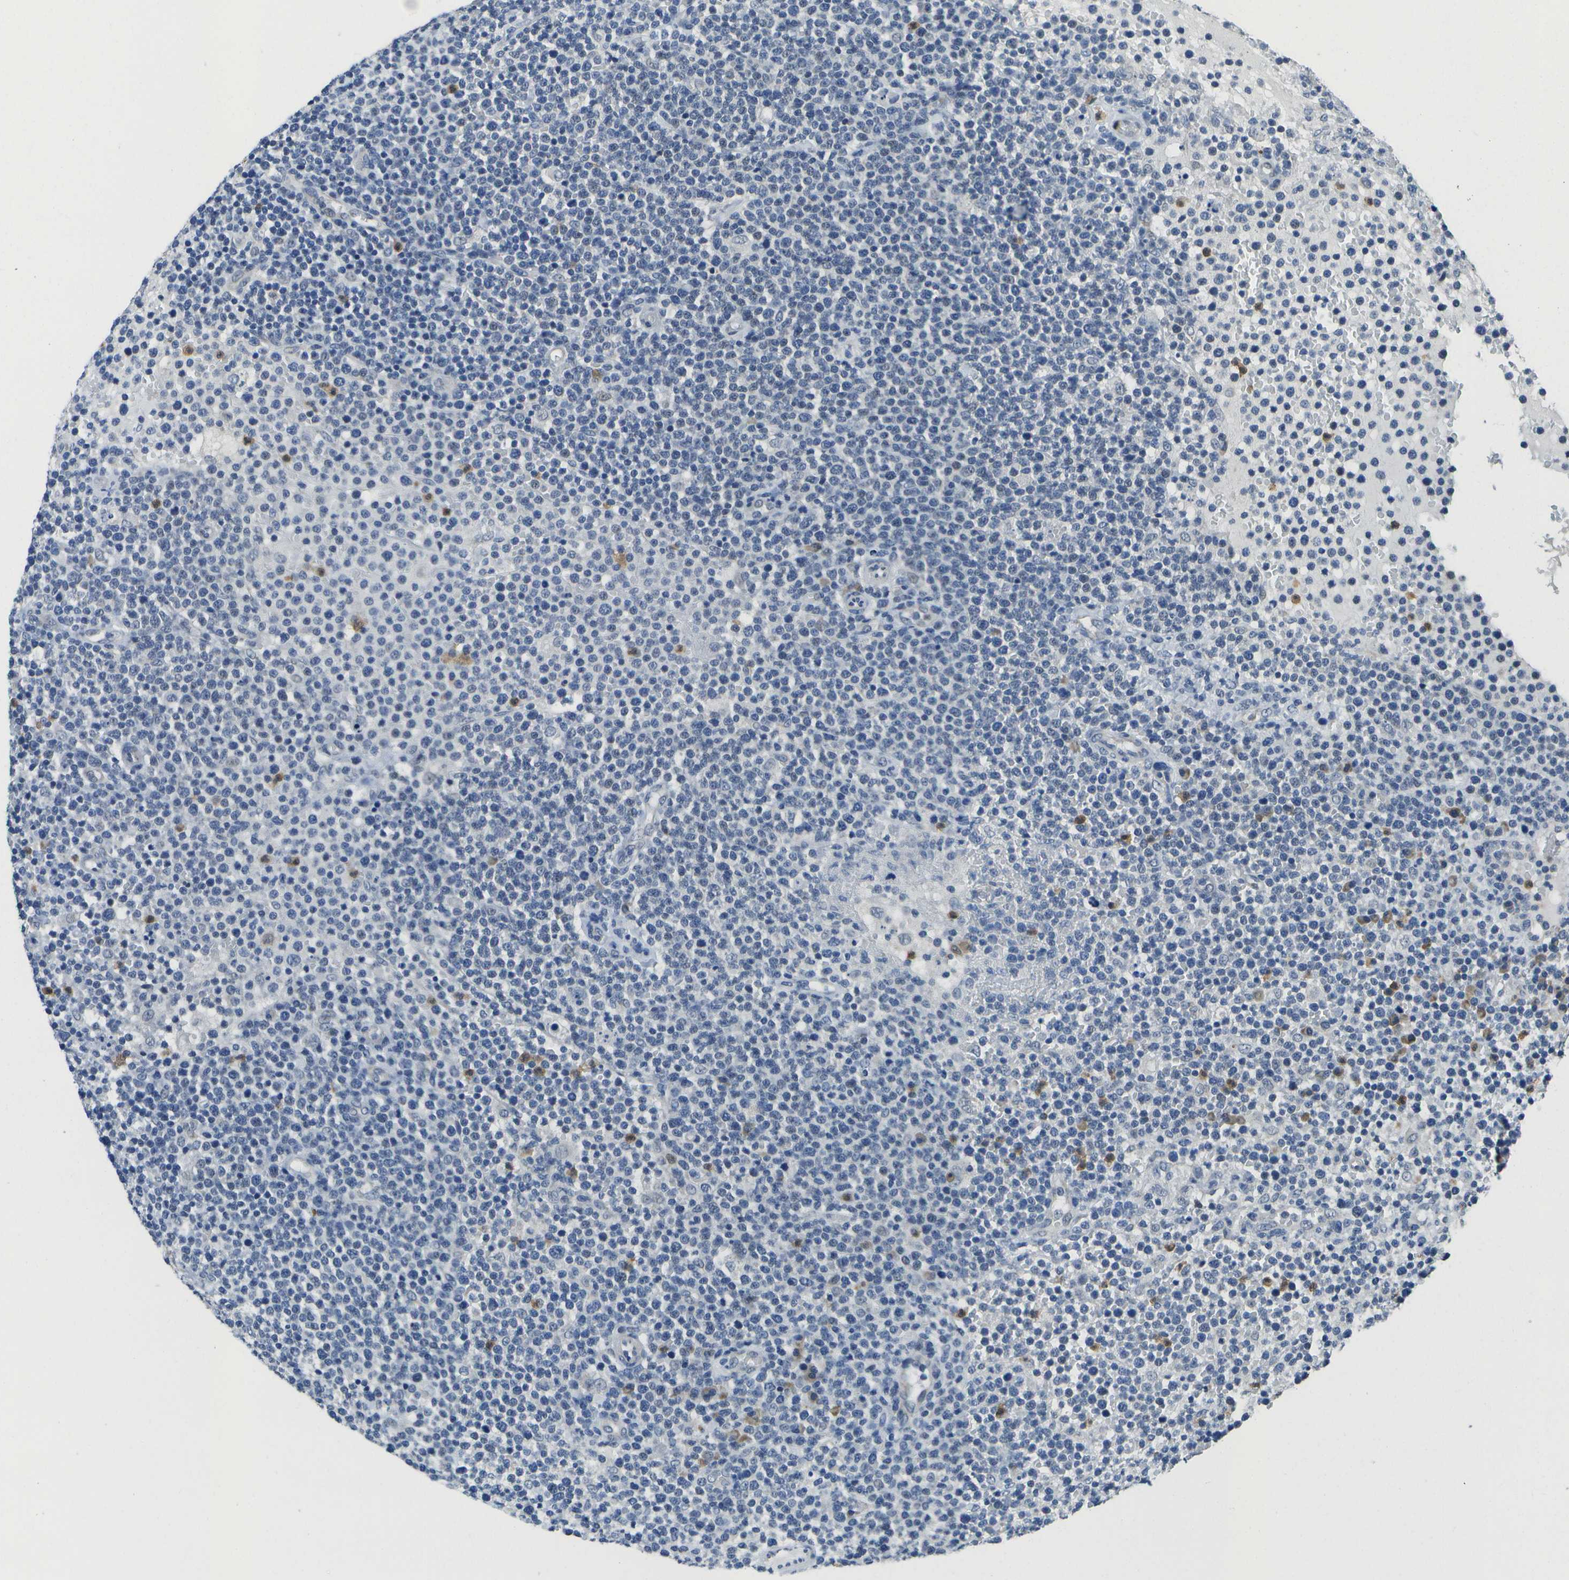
{"staining": {"intensity": "negative", "quantity": "none", "location": "none"}, "tissue": "lymphoma", "cell_type": "Tumor cells", "image_type": "cancer", "snomed": [{"axis": "morphology", "description": "Malignant lymphoma, non-Hodgkin's type, High grade"}, {"axis": "topography", "description": "Lymph node"}], "caption": "The histopathology image demonstrates no significant staining in tumor cells of malignant lymphoma, non-Hodgkin's type (high-grade).", "gene": "DSE", "patient": {"sex": "male", "age": 61}}